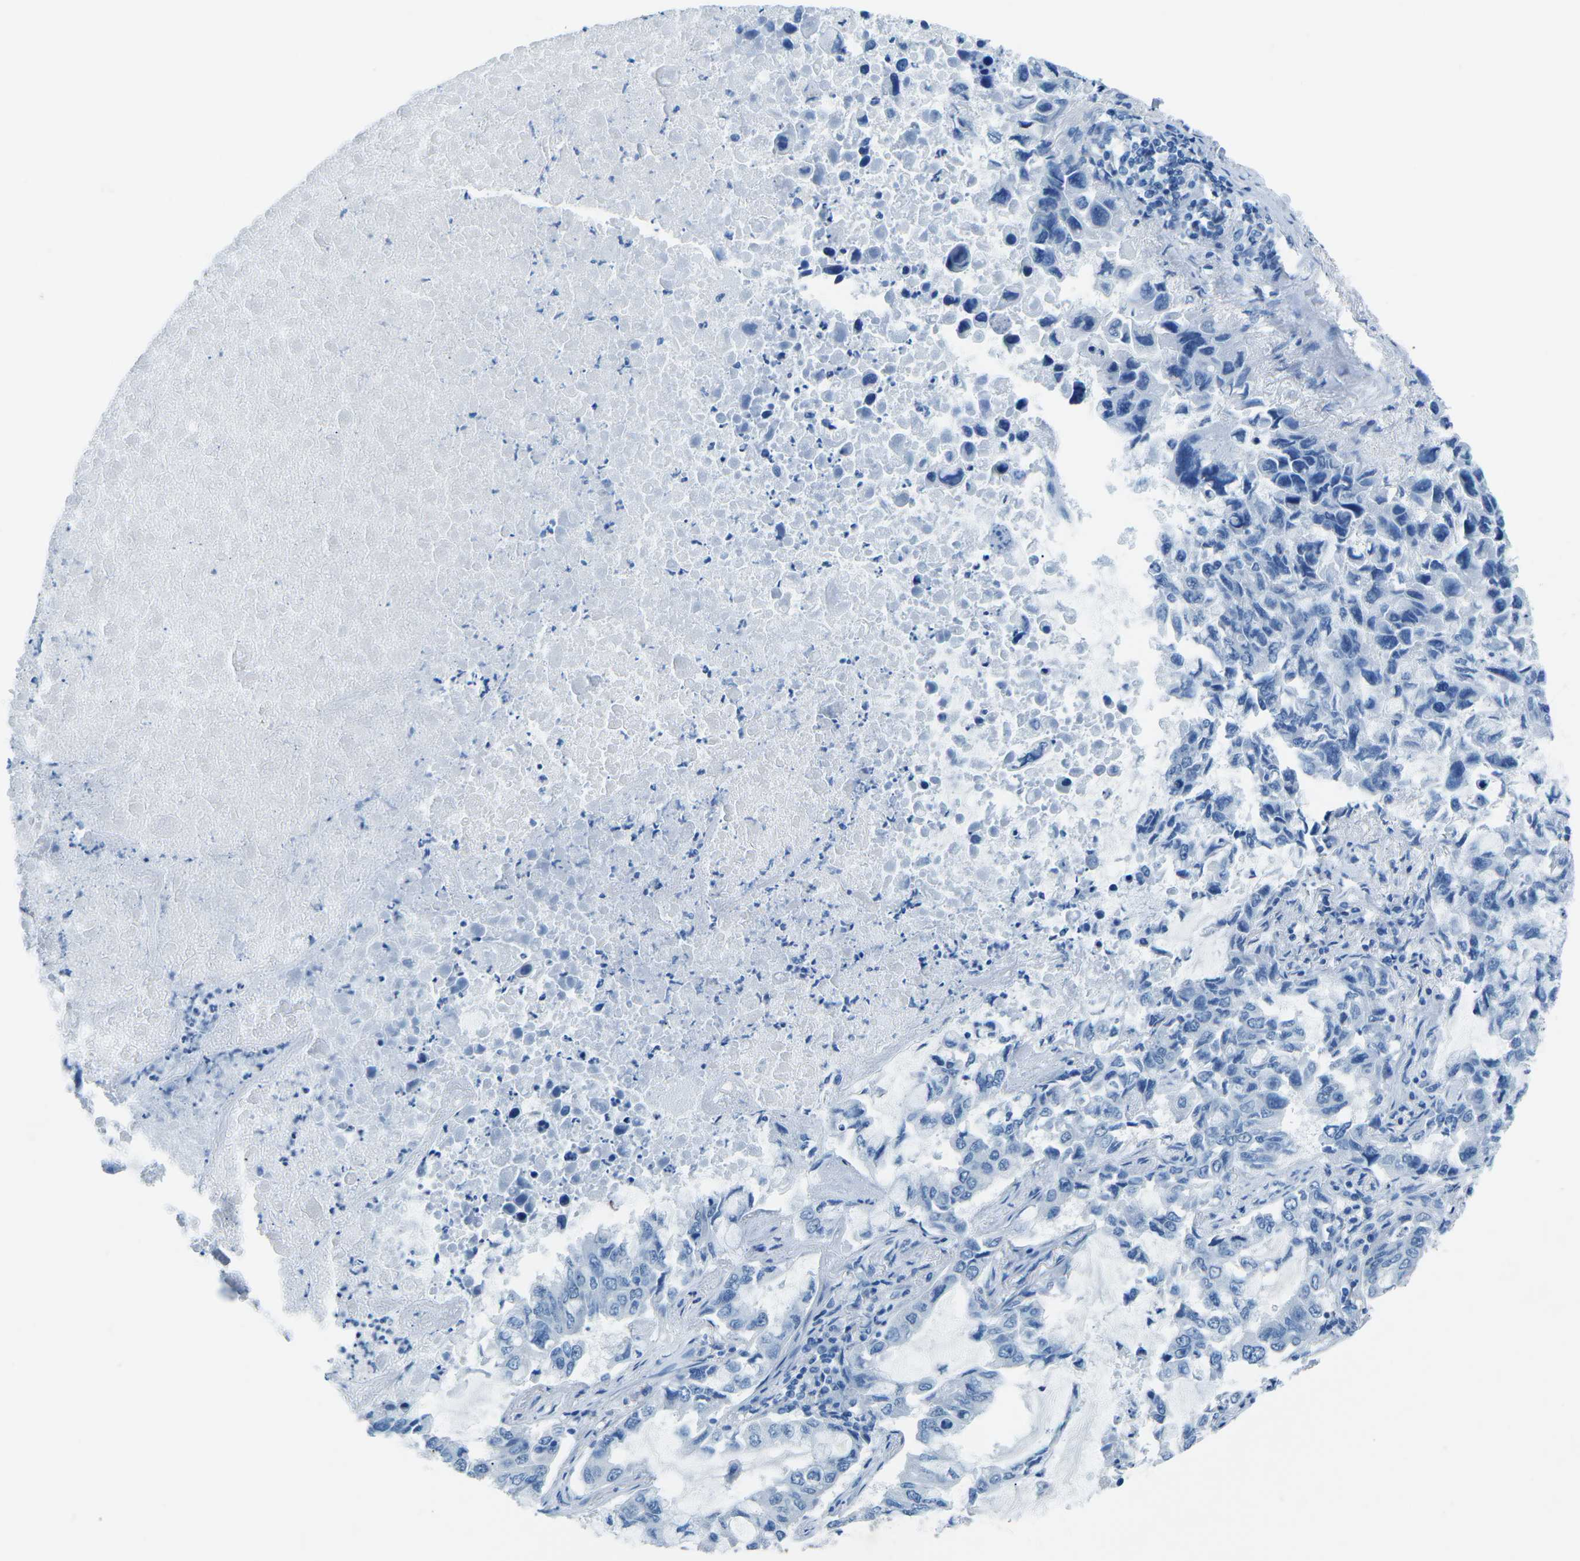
{"staining": {"intensity": "negative", "quantity": "none", "location": "none"}, "tissue": "lung cancer", "cell_type": "Tumor cells", "image_type": "cancer", "snomed": [{"axis": "morphology", "description": "Adenocarcinoma, NOS"}, {"axis": "topography", "description": "Lung"}], "caption": "DAB immunohistochemical staining of human lung cancer (adenocarcinoma) exhibits no significant staining in tumor cells.", "gene": "MYH8", "patient": {"sex": "male", "age": 64}}